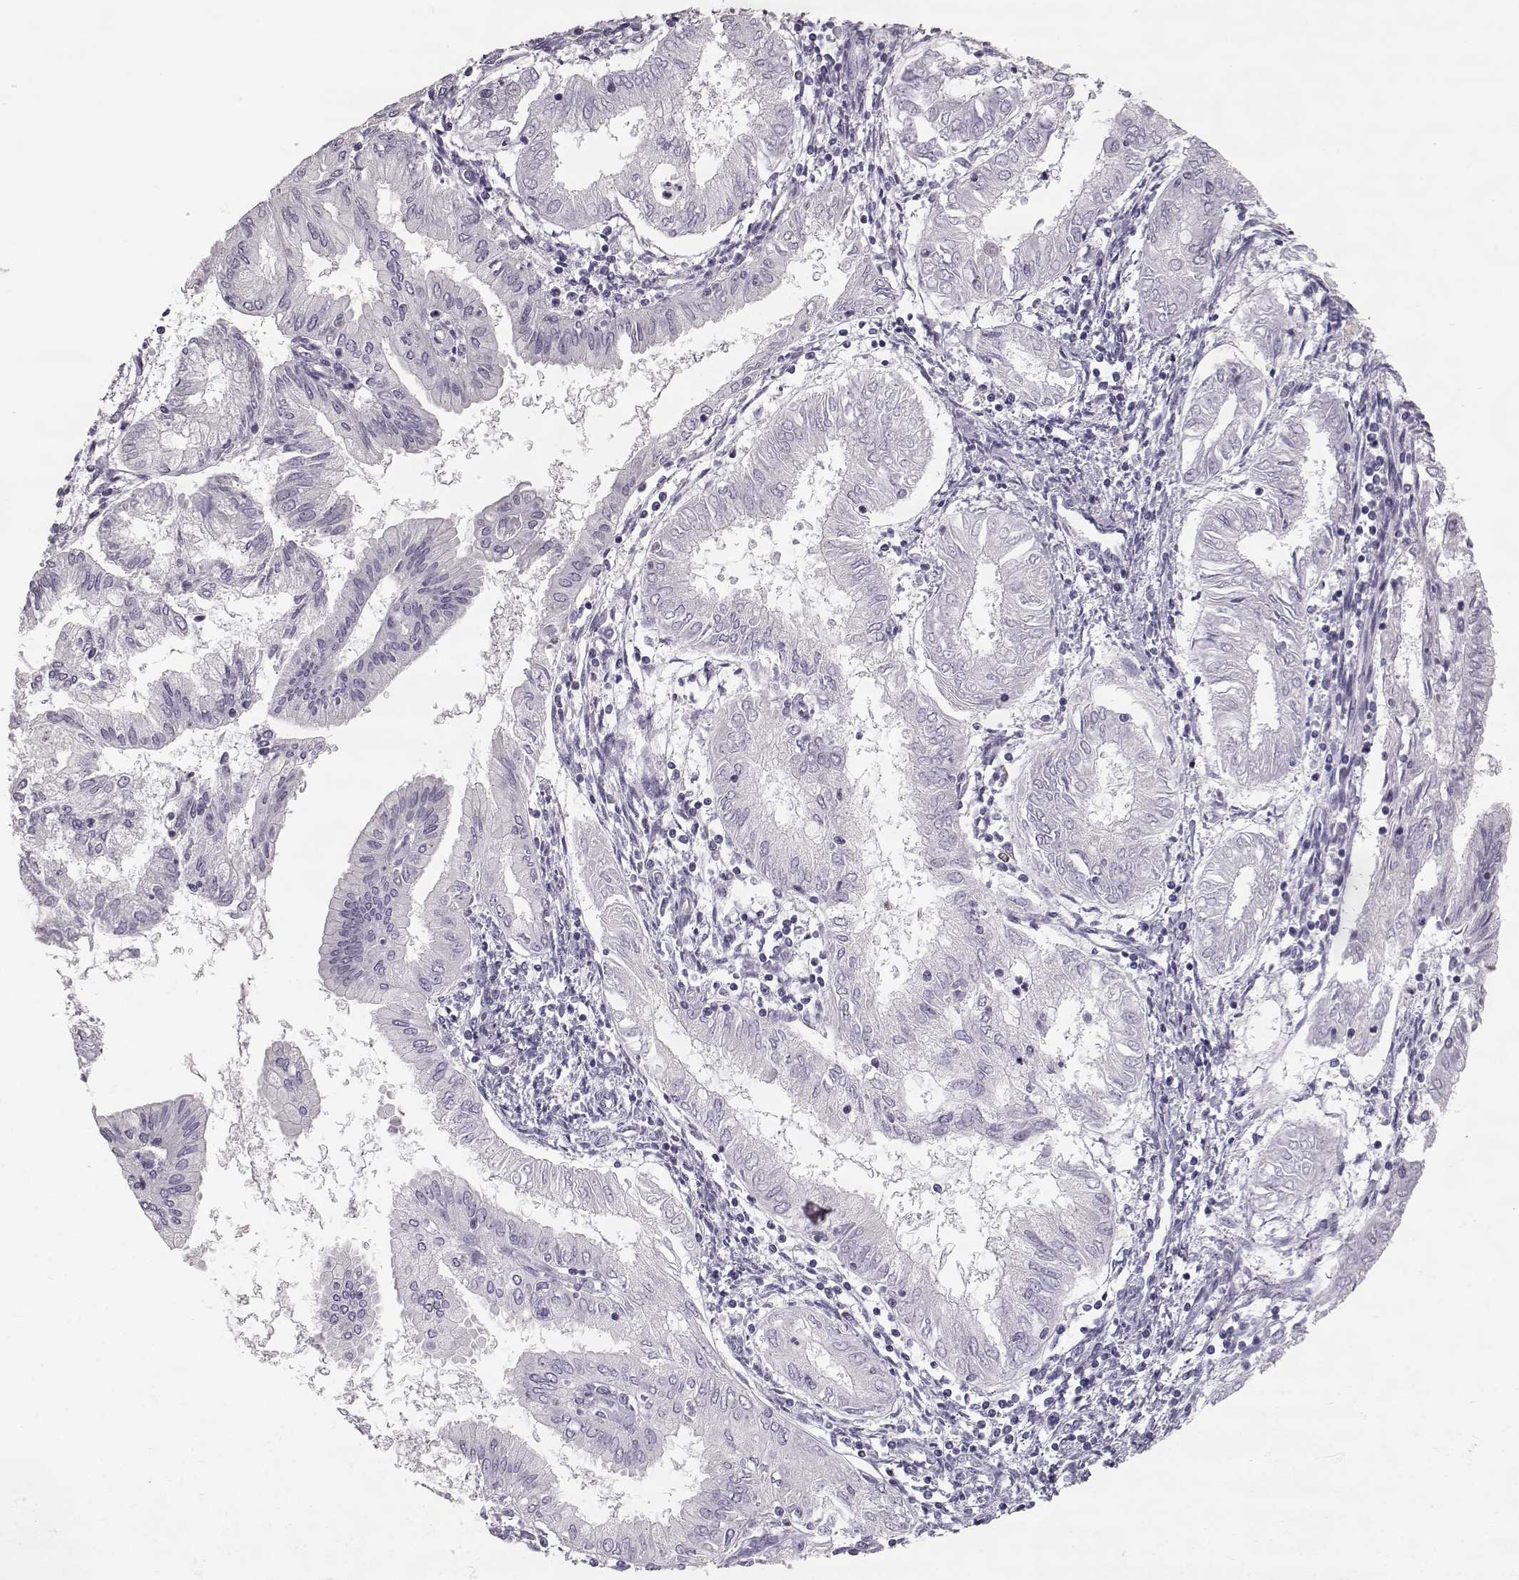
{"staining": {"intensity": "moderate", "quantity": "<25%", "location": "cytoplasmic/membranous"}, "tissue": "endometrial cancer", "cell_type": "Tumor cells", "image_type": "cancer", "snomed": [{"axis": "morphology", "description": "Adenocarcinoma, NOS"}, {"axis": "topography", "description": "Endometrium"}], "caption": "The histopathology image demonstrates staining of adenocarcinoma (endometrial), revealing moderate cytoplasmic/membranous protein expression (brown color) within tumor cells.", "gene": "ELOVL5", "patient": {"sex": "female", "age": 68}}